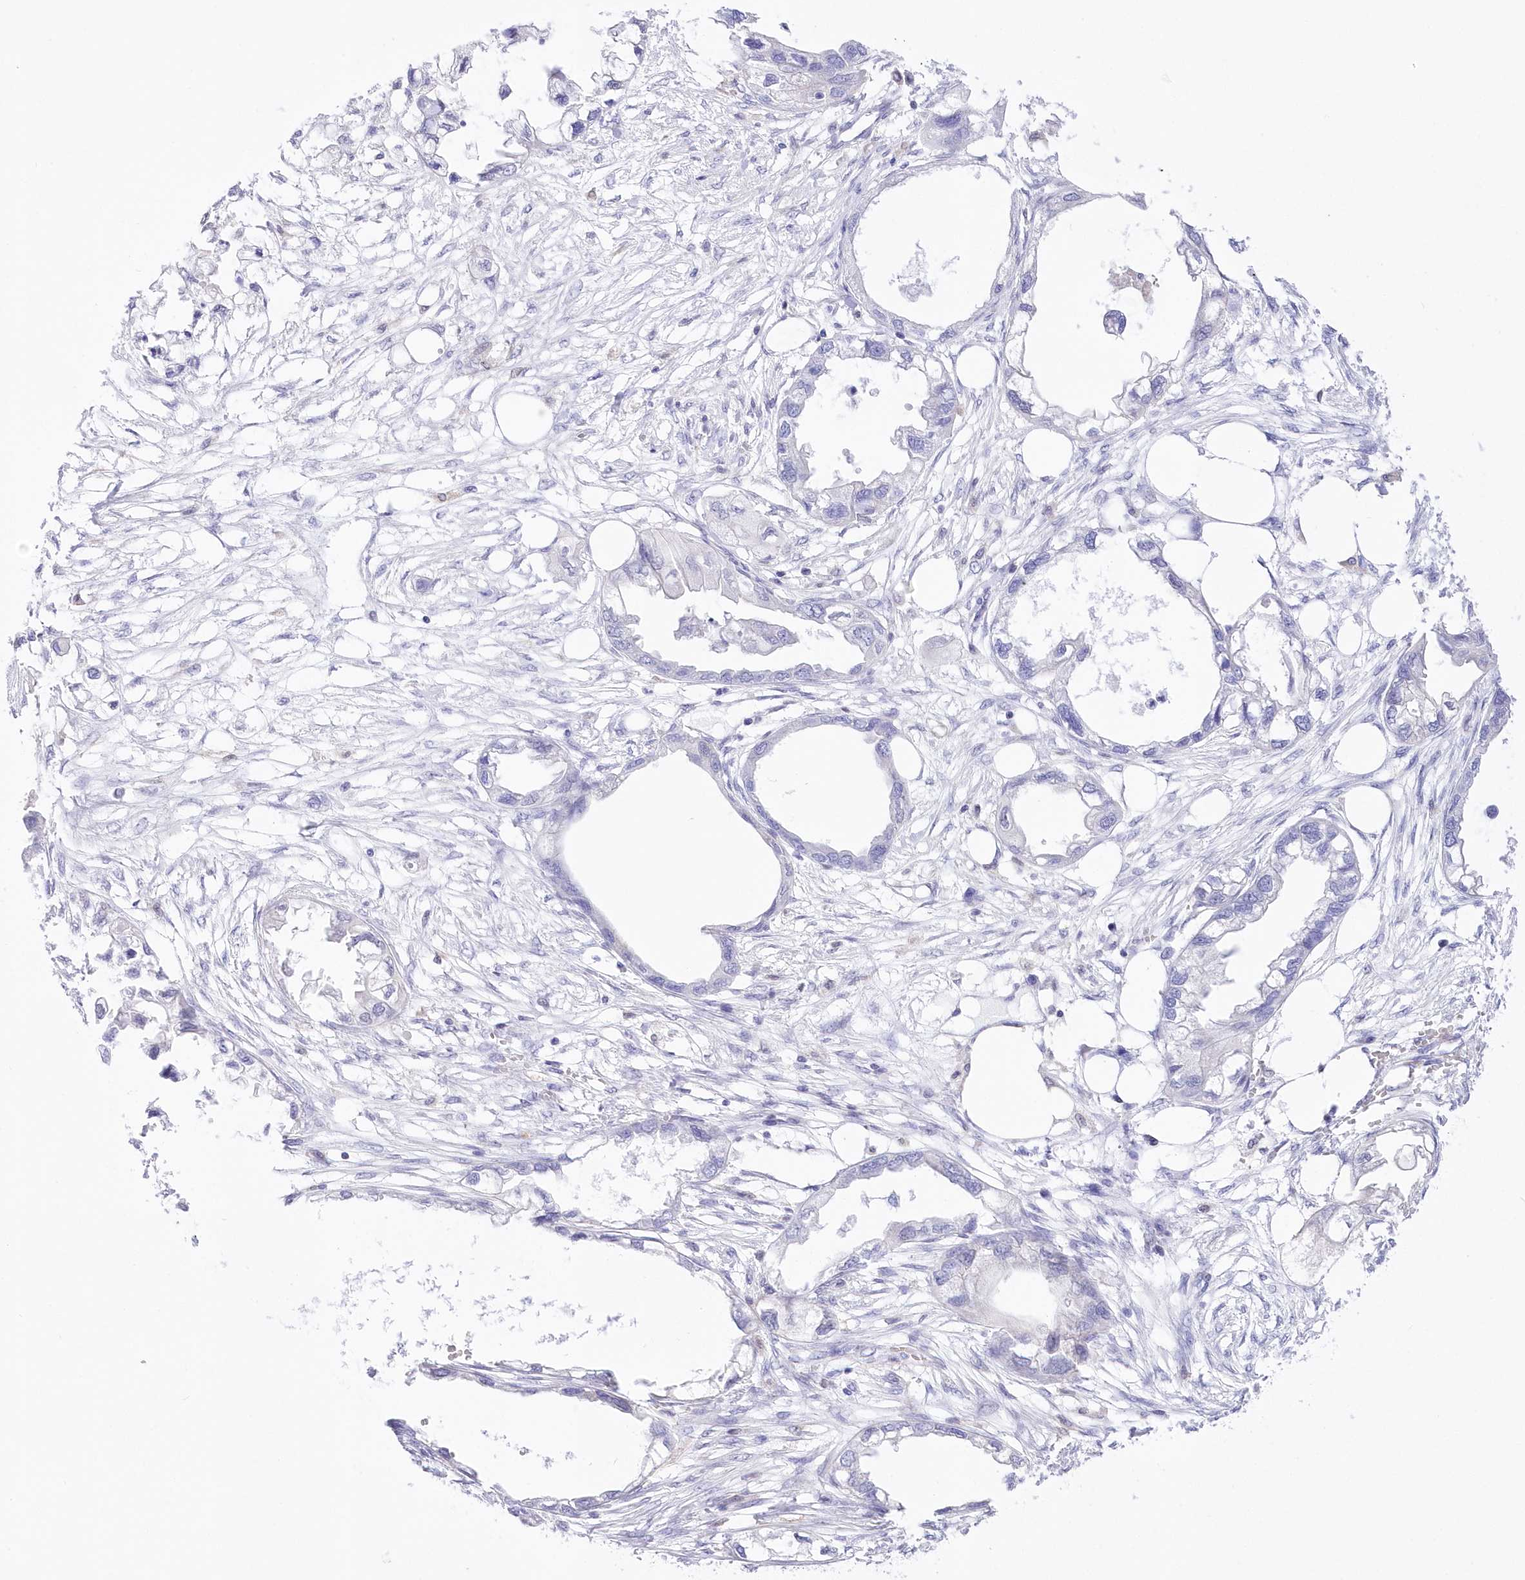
{"staining": {"intensity": "negative", "quantity": "none", "location": "none"}, "tissue": "endometrial cancer", "cell_type": "Tumor cells", "image_type": "cancer", "snomed": [{"axis": "morphology", "description": "Adenocarcinoma, NOS"}, {"axis": "morphology", "description": "Adenocarcinoma, metastatic, NOS"}, {"axis": "topography", "description": "Adipose tissue"}, {"axis": "topography", "description": "Endometrium"}], "caption": "Immunohistochemistry (IHC) image of neoplastic tissue: endometrial cancer stained with DAB (3,3'-diaminobenzidine) demonstrates no significant protein staining in tumor cells.", "gene": "UBA6", "patient": {"sex": "female", "age": 67}}